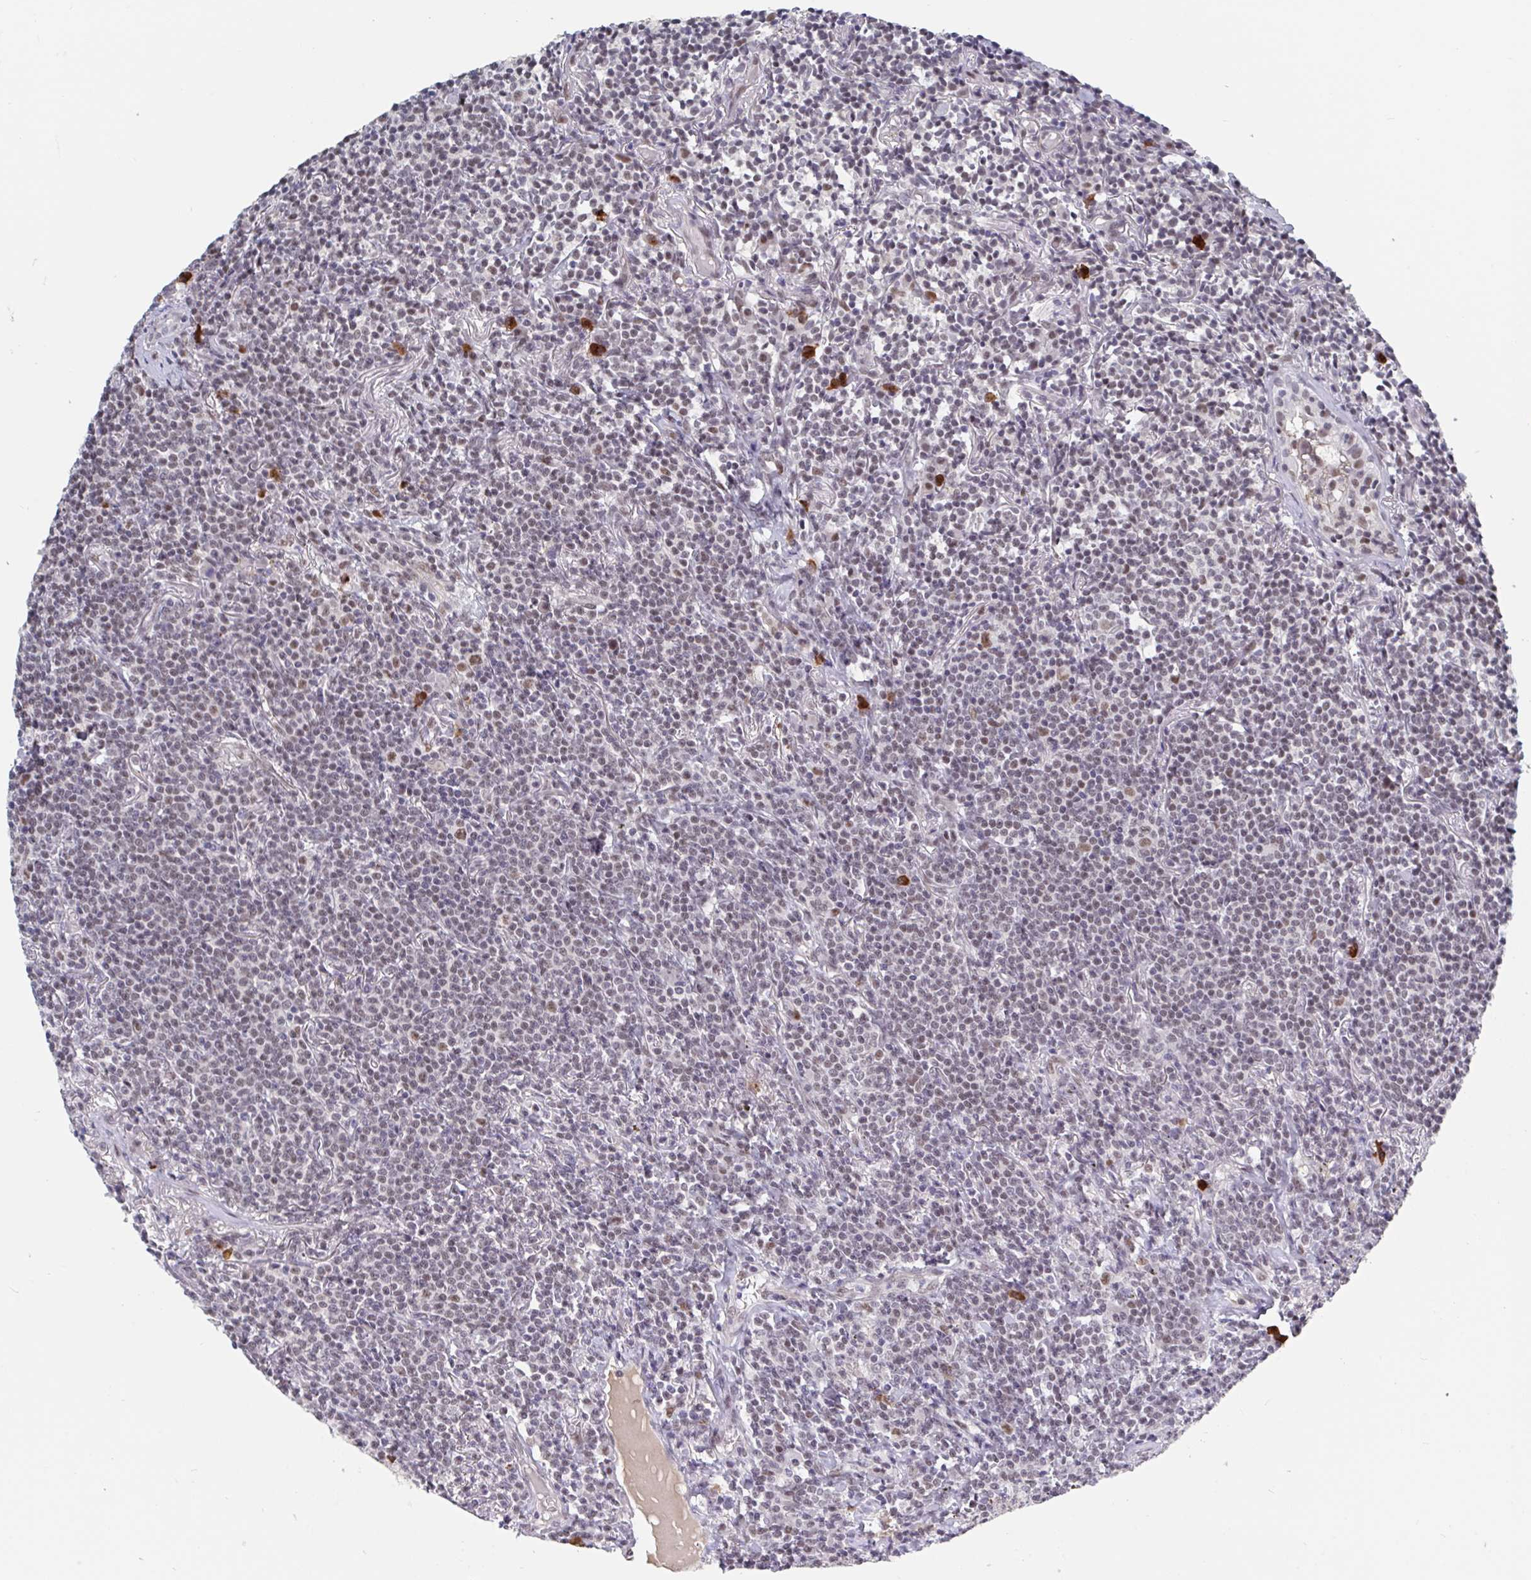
{"staining": {"intensity": "moderate", "quantity": "25%-75%", "location": "nuclear"}, "tissue": "lymphoma", "cell_type": "Tumor cells", "image_type": "cancer", "snomed": [{"axis": "morphology", "description": "Malignant lymphoma, non-Hodgkin's type, Low grade"}, {"axis": "topography", "description": "Lung"}], "caption": "Immunohistochemistry of human lymphoma exhibits medium levels of moderate nuclear positivity in approximately 25%-75% of tumor cells.", "gene": "BCL7B", "patient": {"sex": "female", "age": 71}}